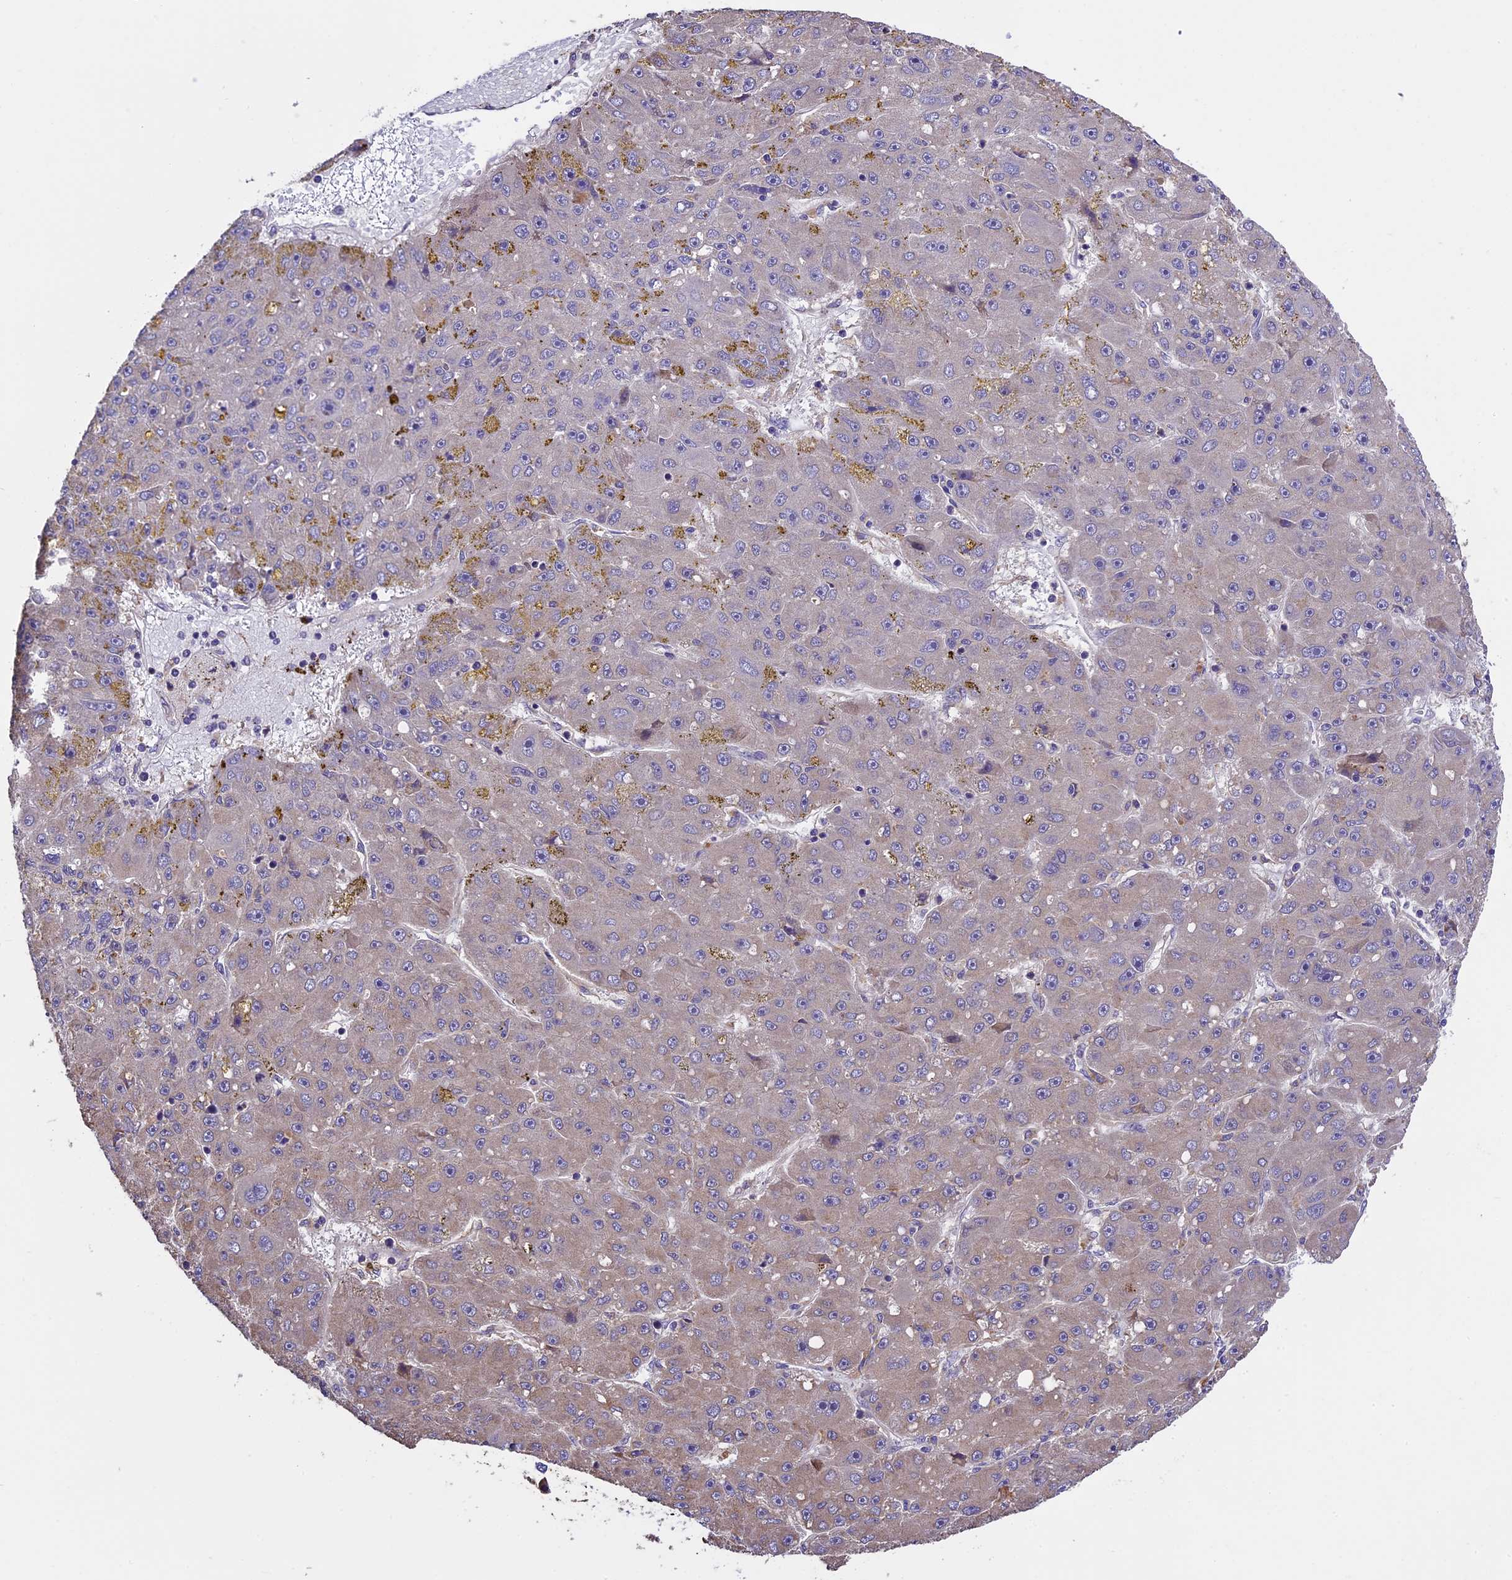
{"staining": {"intensity": "weak", "quantity": "25%-75%", "location": "cytoplasmic/membranous"}, "tissue": "liver cancer", "cell_type": "Tumor cells", "image_type": "cancer", "snomed": [{"axis": "morphology", "description": "Carcinoma, Hepatocellular, NOS"}, {"axis": "topography", "description": "Liver"}], "caption": "IHC (DAB (3,3'-diaminobenzidine)) staining of human liver hepatocellular carcinoma reveals weak cytoplasmic/membranous protein staining in approximately 25%-75% of tumor cells. (DAB (3,3'-diaminobenzidine) IHC, brown staining for protein, blue staining for nuclei).", "gene": "ABCC10", "patient": {"sex": "male", "age": 67}}